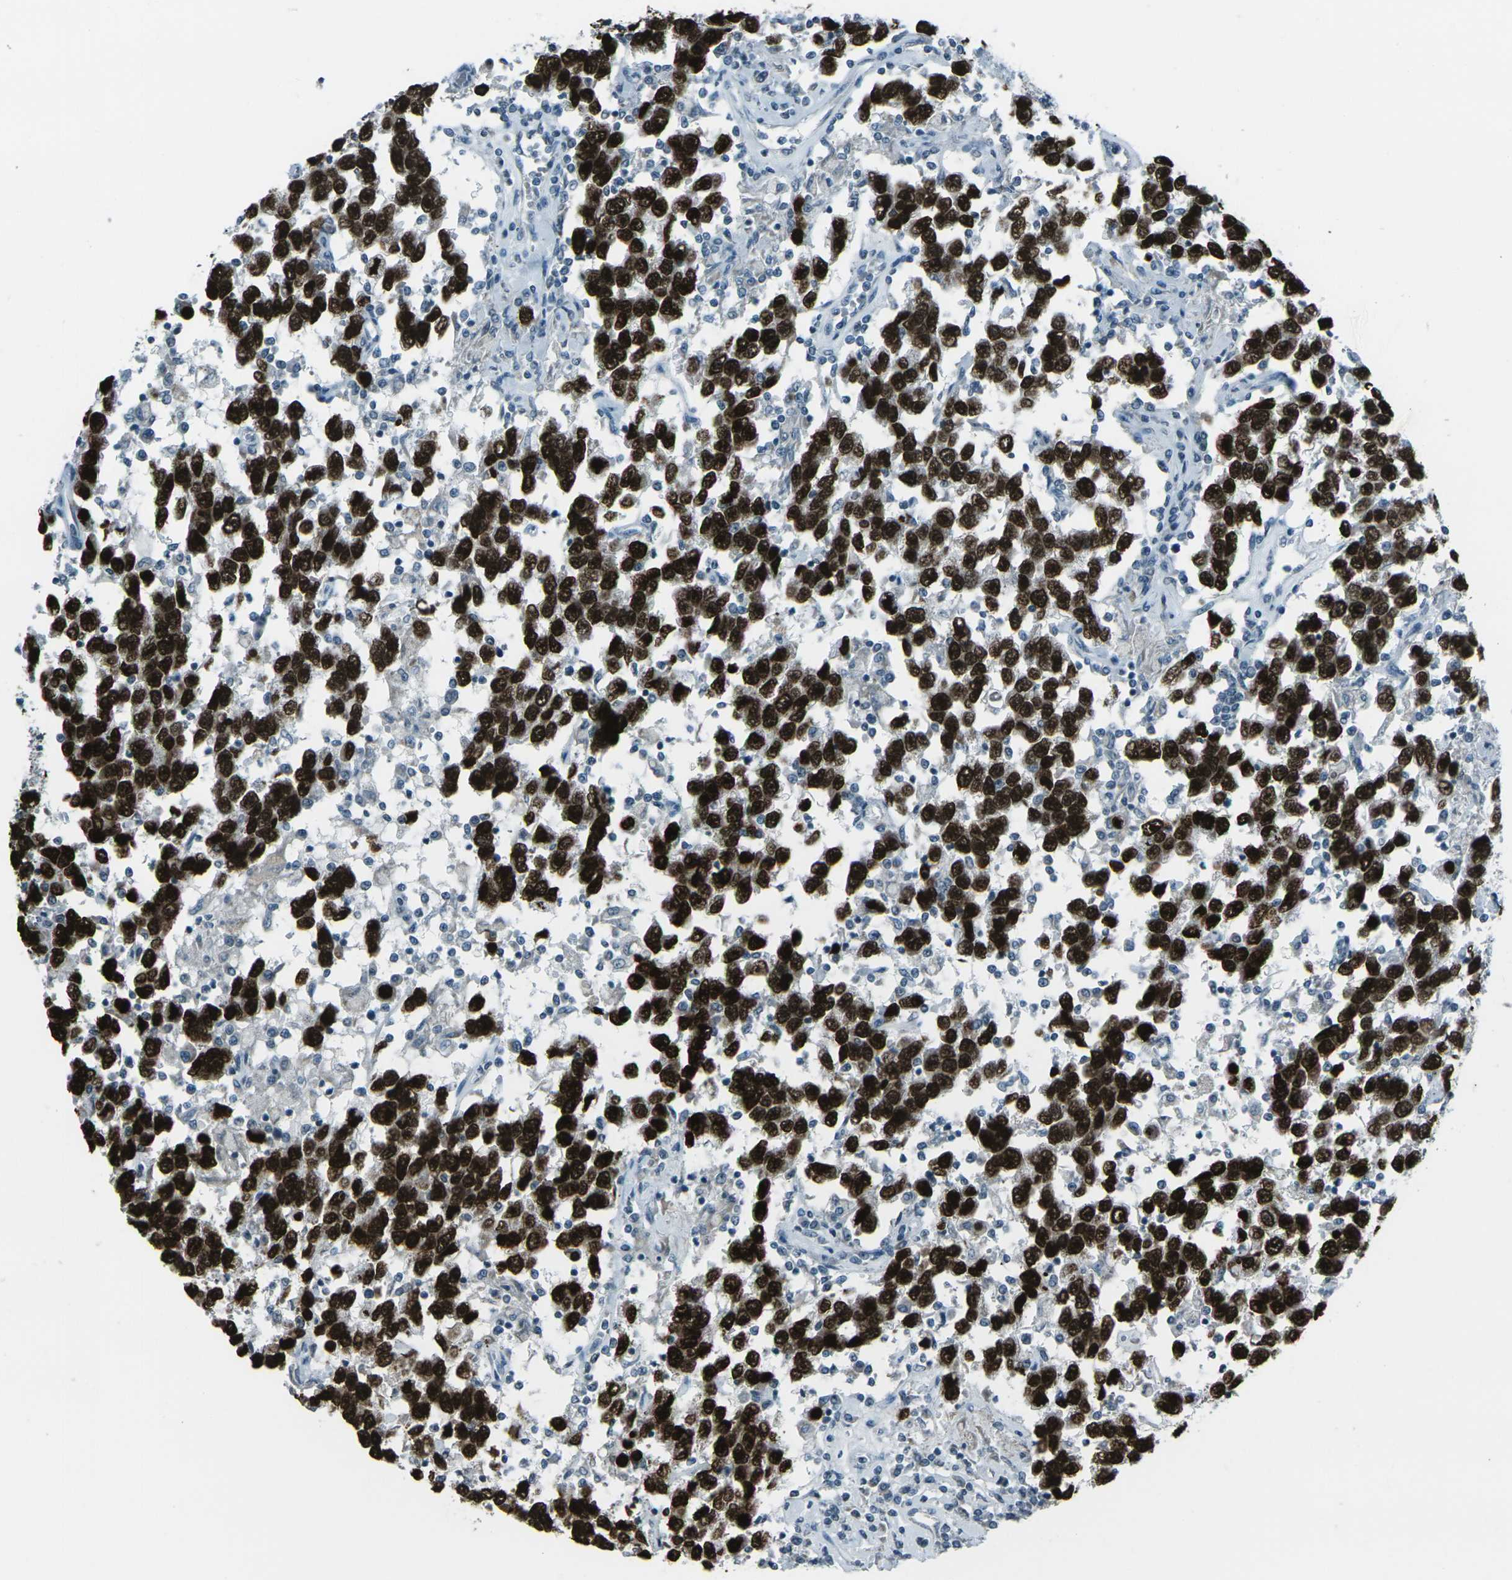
{"staining": {"intensity": "strong", "quantity": ">75%", "location": "nuclear"}, "tissue": "testis cancer", "cell_type": "Tumor cells", "image_type": "cancer", "snomed": [{"axis": "morphology", "description": "Seminoma, NOS"}, {"axis": "topography", "description": "Testis"}], "caption": "Seminoma (testis) stained with IHC reveals strong nuclear positivity in about >75% of tumor cells.", "gene": "H2BC1", "patient": {"sex": "male", "age": 41}}